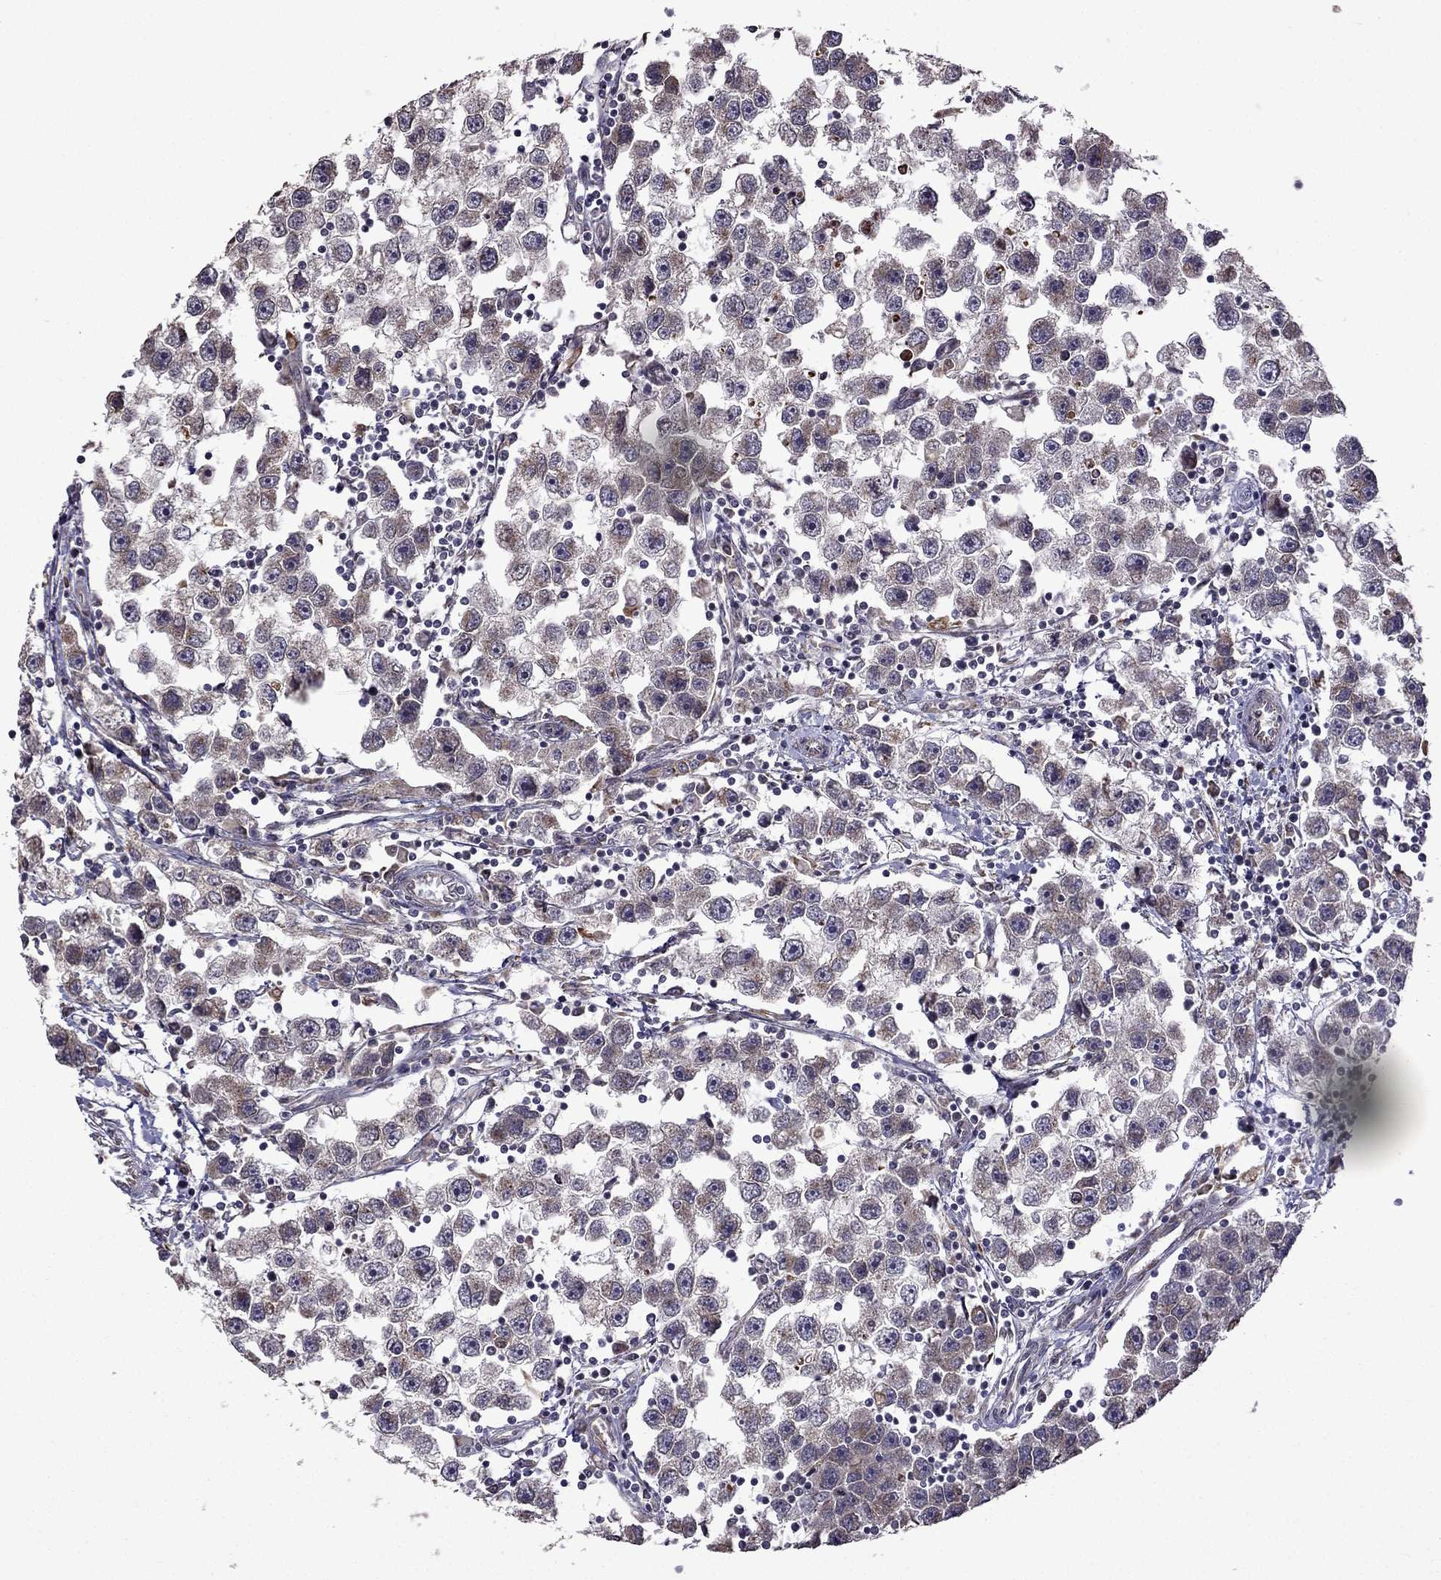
{"staining": {"intensity": "weak", "quantity": "25%-75%", "location": "cytoplasmic/membranous"}, "tissue": "testis cancer", "cell_type": "Tumor cells", "image_type": "cancer", "snomed": [{"axis": "morphology", "description": "Seminoma, NOS"}, {"axis": "topography", "description": "Testis"}], "caption": "Testis cancer tissue demonstrates weak cytoplasmic/membranous positivity in about 25%-75% of tumor cells, visualized by immunohistochemistry.", "gene": "IKBIP", "patient": {"sex": "male", "age": 30}}